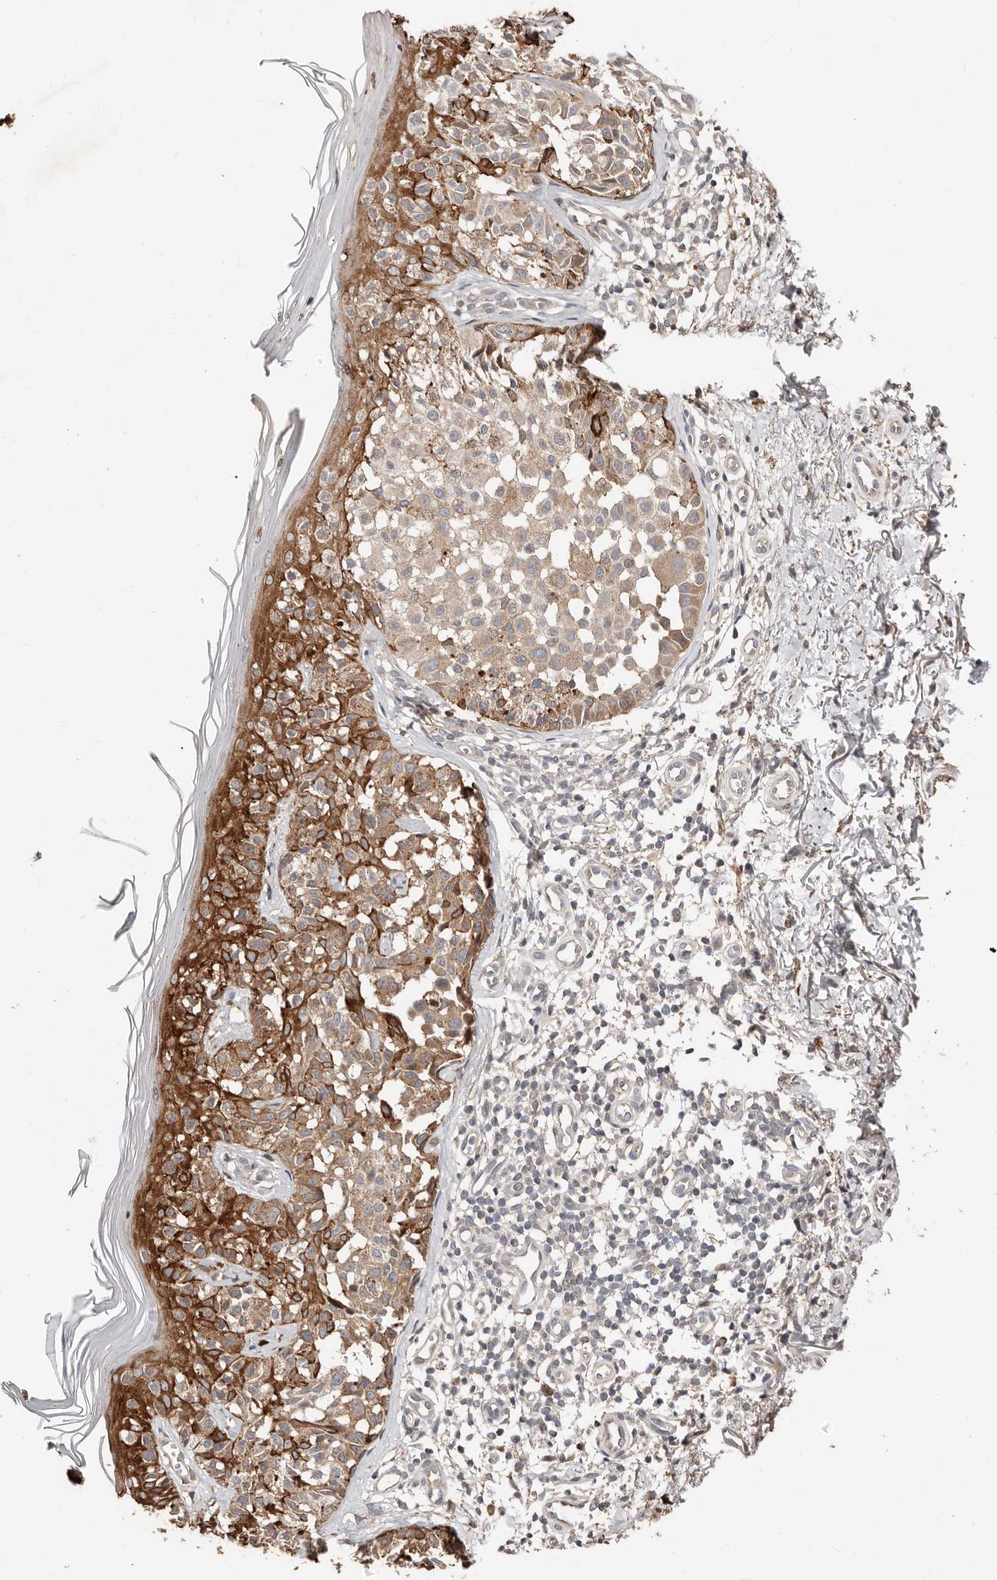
{"staining": {"intensity": "weak", "quantity": ">75%", "location": "cytoplasmic/membranous"}, "tissue": "melanoma", "cell_type": "Tumor cells", "image_type": "cancer", "snomed": [{"axis": "morphology", "description": "Malignant melanoma, NOS"}, {"axis": "topography", "description": "Skin"}], "caption": "Approximately >75% of tumor cells in melanoma reveal weak cytoplasmic/membranous protein positivity as visualized by brown immunohistochemical staining.", "gene": "SMYD4", "patient": {"sex": "female", "age": 50}}